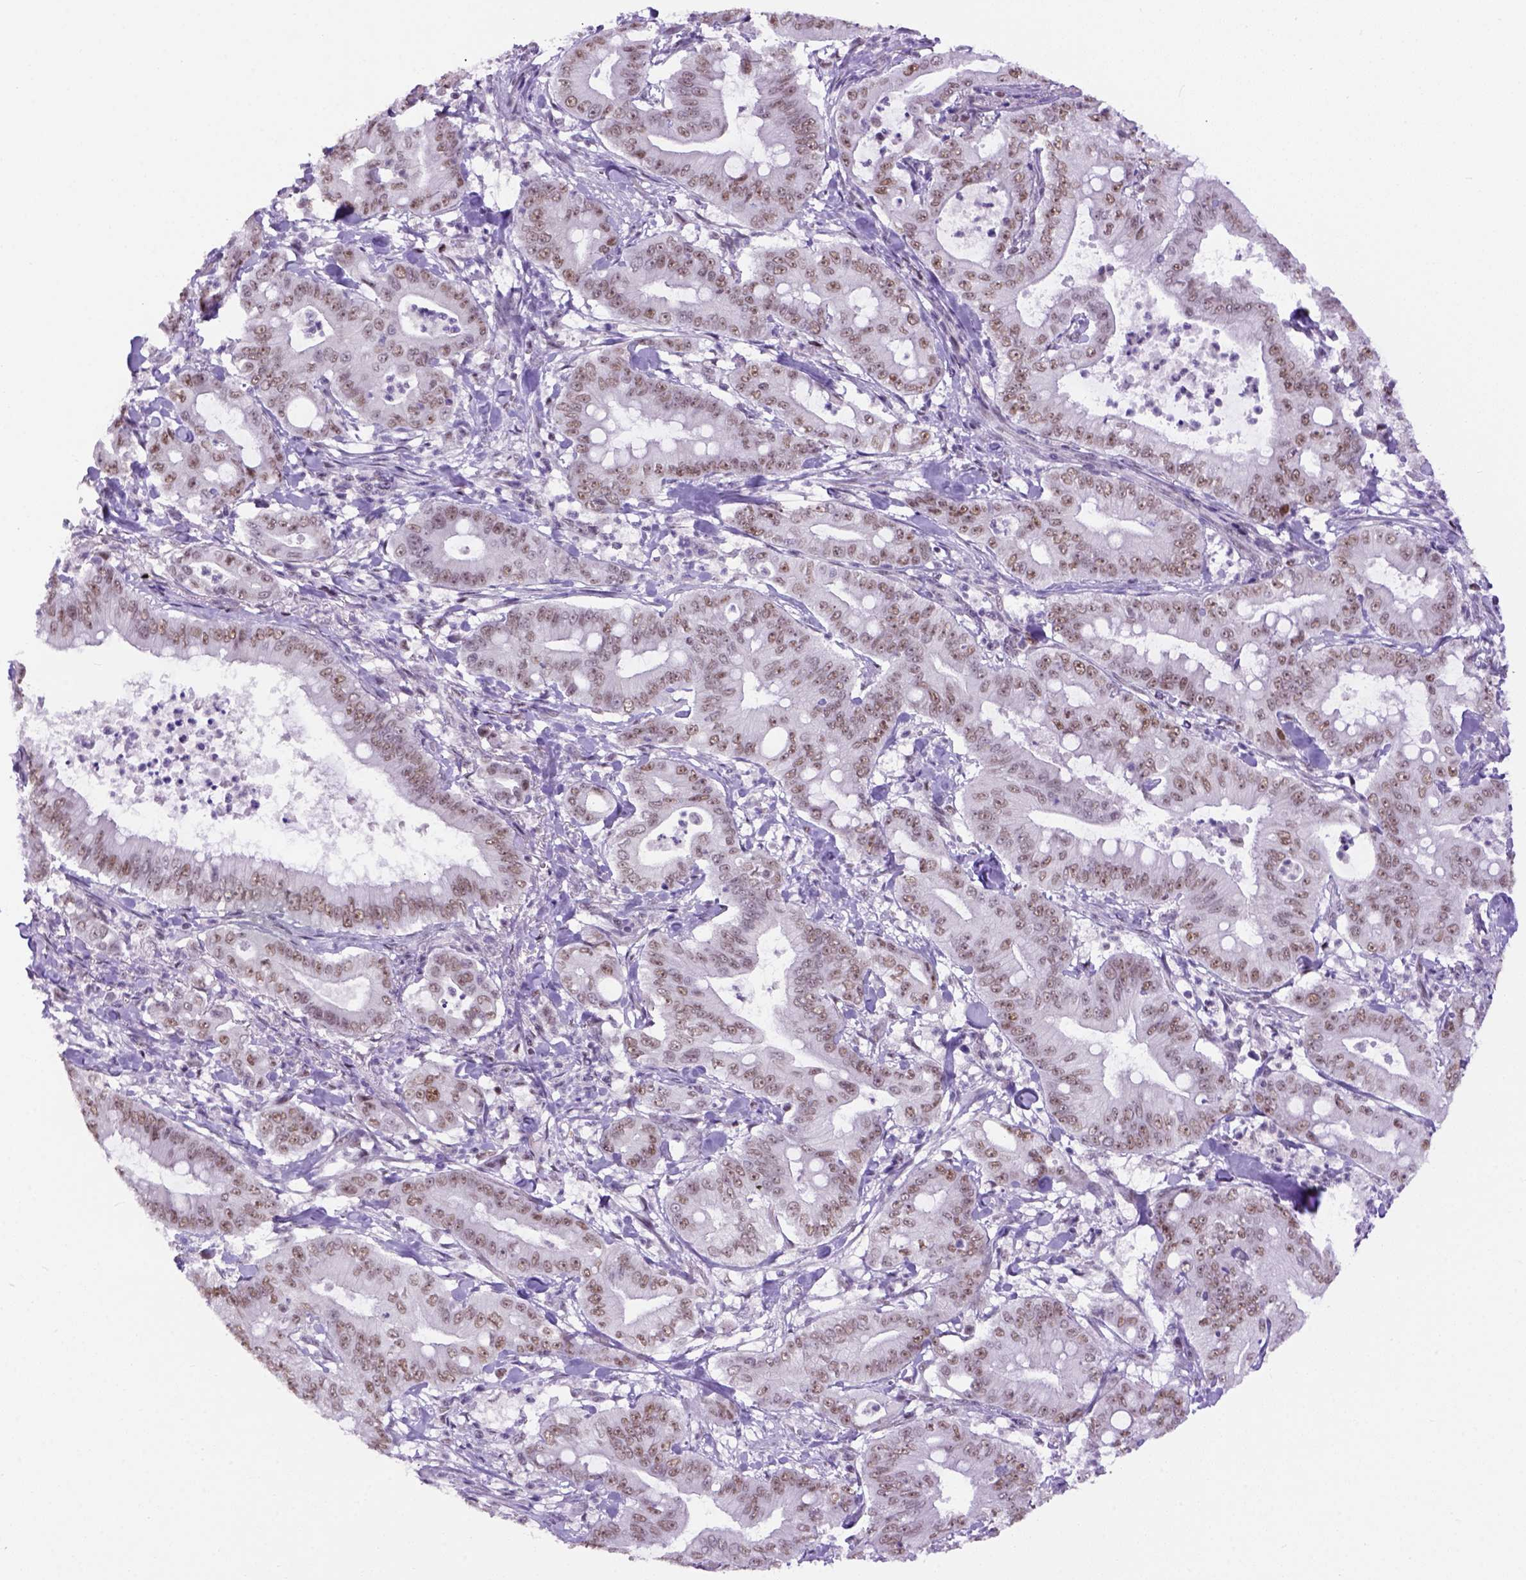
{"staining": {"intensity": "moderate", "quantity": "<25%", "location": "nuclear"}, "tissue": "pancreatic cancer", "cell_type": "Tumor cells", "image_type": "cancer", "snomed": [{"axis": "morphology", "description": "Adenocarcinoma, NOS"}, {"axis": "topography", "description": "Pancreas"}], "caption": "Immunohistochemical staining of human pancreatic cancer (adenocarcinoma) demonstrates low levels of moderate nuclear protein expression in about <25% of tumor cells.", "gene": "TBPL1", "patient": {"sex": "male", "age": 71}}